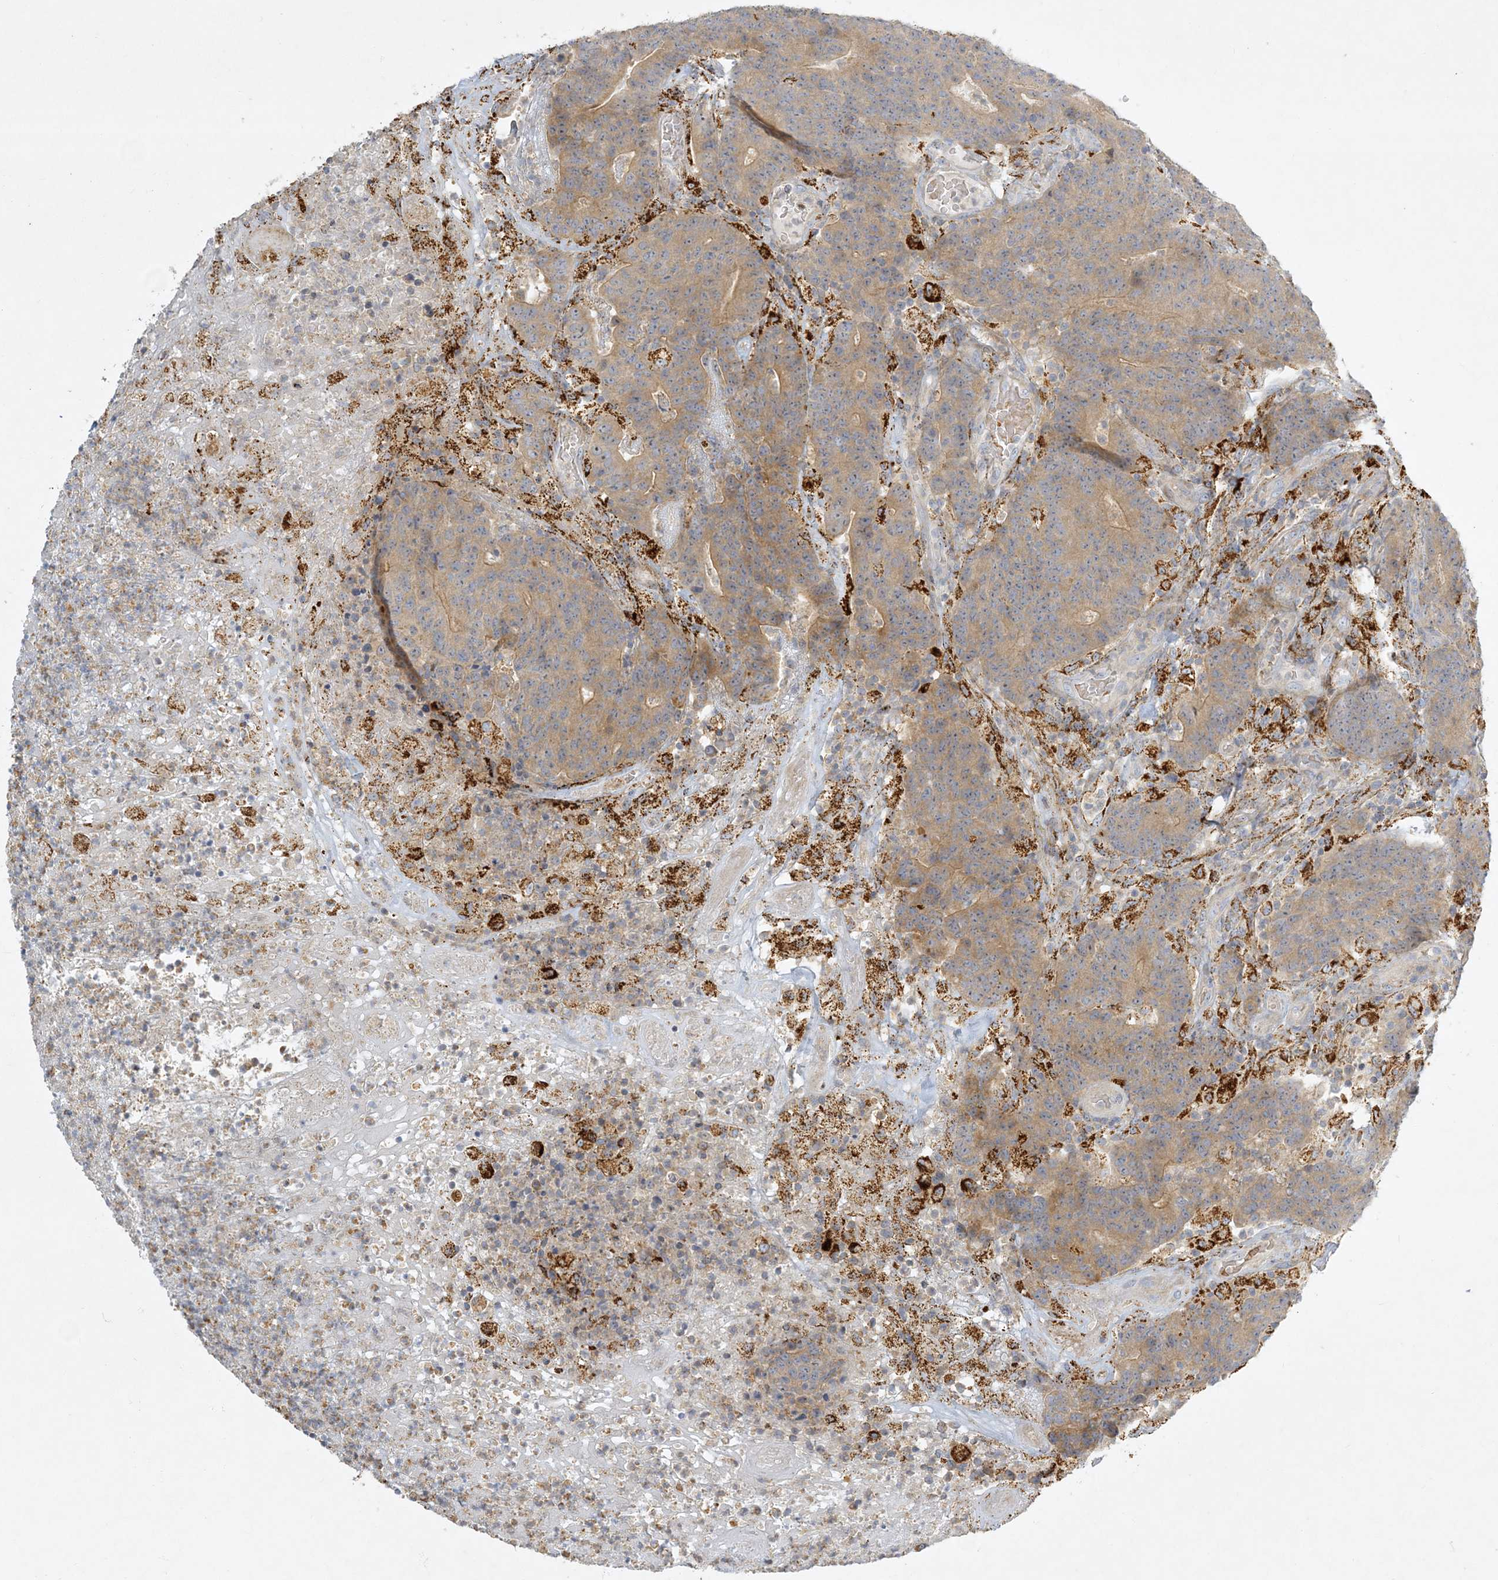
{"staining": {"intensity": "moderate", "quantity": ">75%", "location": "cytoplasmic/membranous"}, "tissue": "colorectal cancer", "cell_type": "Tumor cells", "image_type": "cancer", "snomed": [{"axis": "morphology", "description": "Normal tissue, NOS"}, {"axis": "morphology", "description": "Adenocarcinoma, NOS"}, {"axis": "topography", "description": "Colon"}], "caption": "DAB immunohistochemical staining of human colorectal cancer (adenocarcinoma) demonstrates moderate cytoplasmic/membranous protein staining in about >75% of tumor cells. (brown staining indicates protein expression, while blue staining denotes nuclei).", "gene": "LTN1", "patient": {"sex": "female", "age": 75}}